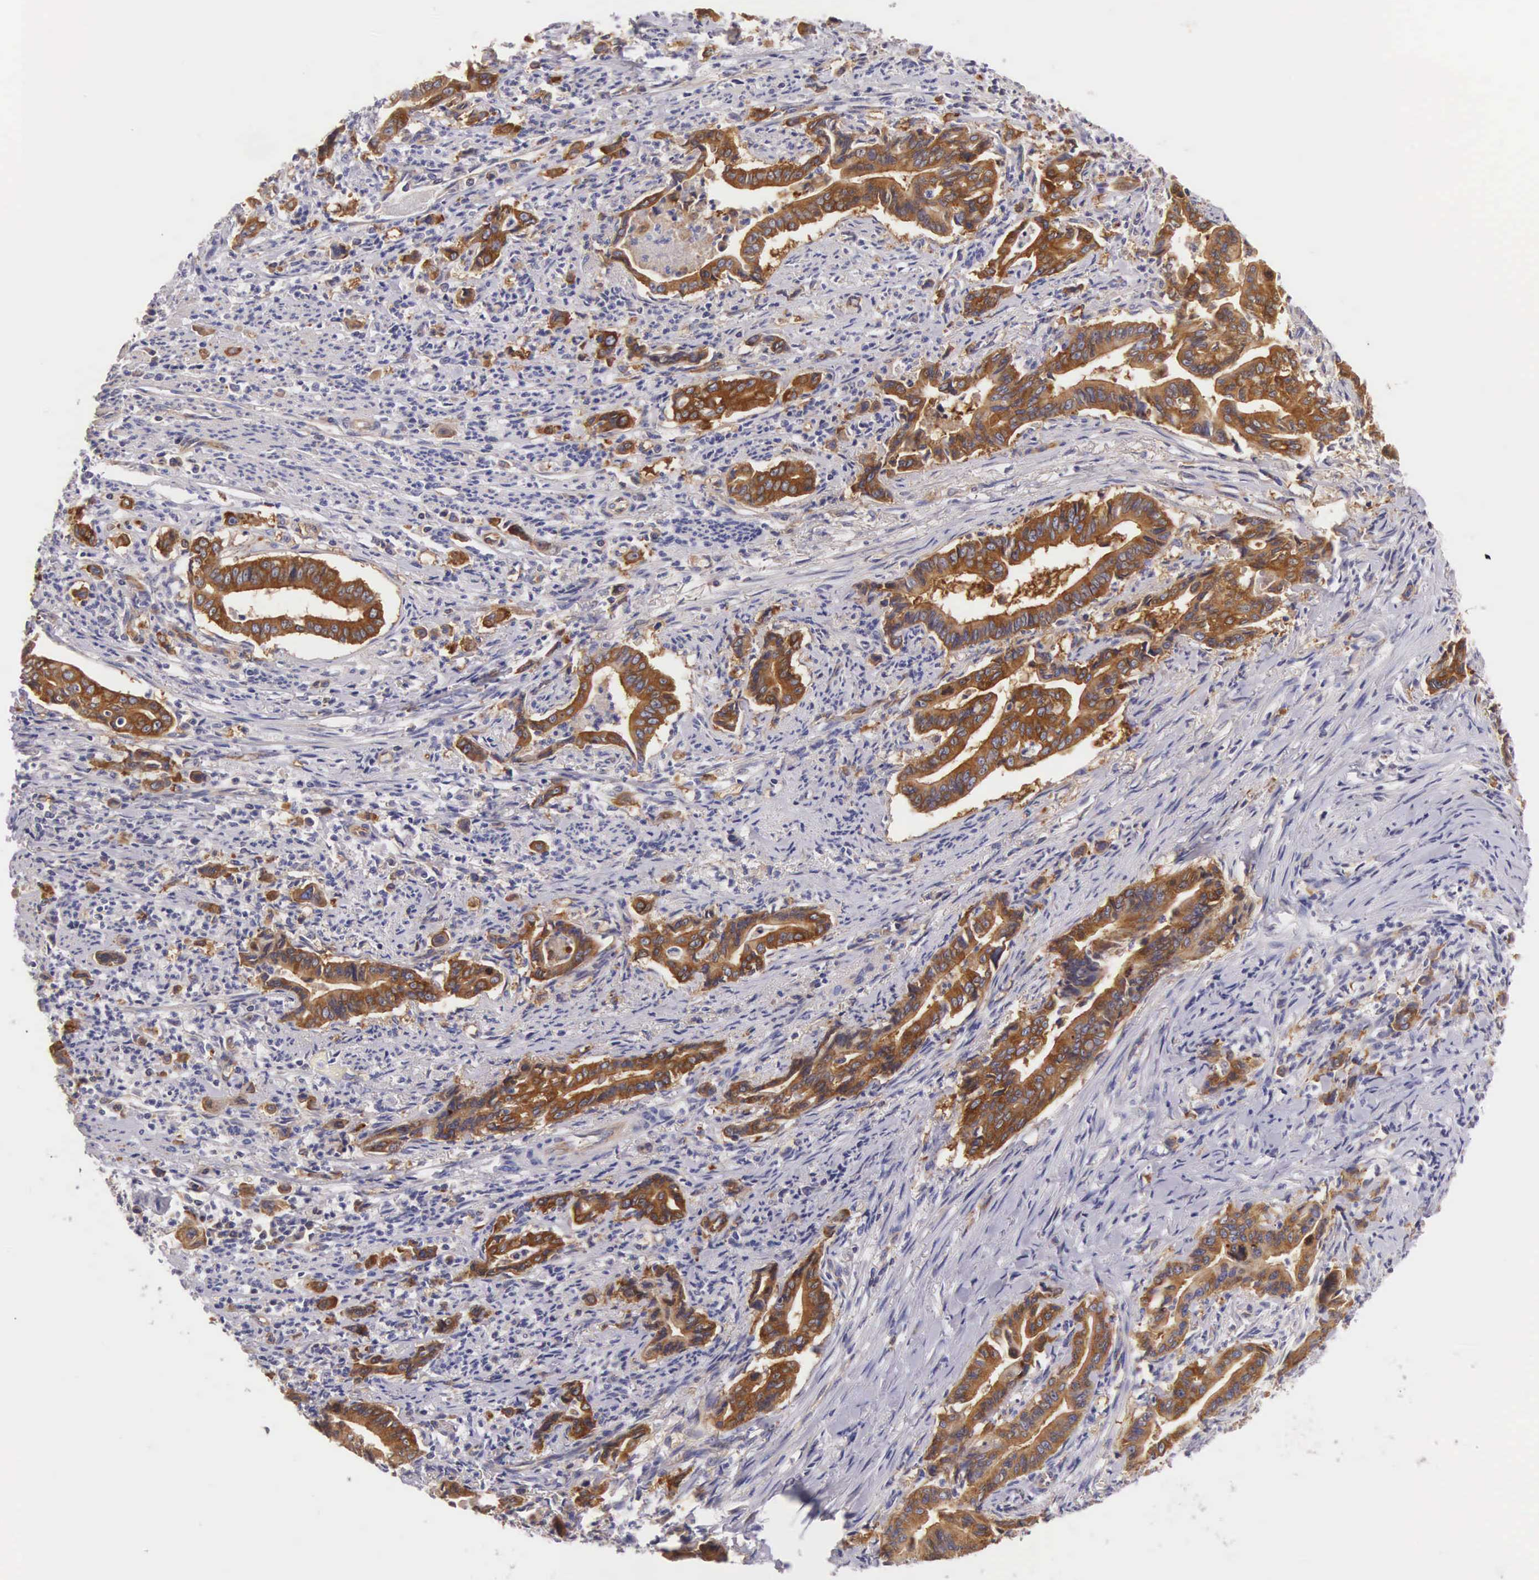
{"staining": {"intensity": "strong", "quantity": ">75%", "location": "cytoplasmic/membranous"}, "tissue": "stomach cancer", "cell_type": "Tumor cells", "image_type": "cancer", "snomed": [{"axis": "morphology", "description": "Adenocarcinoma, NOS"}, {"axis": "topography", "description": "Stomach"}], "caption": "A high-resolution micrograph shows immunohistochemistry staining of stomach adenocarcinoma, which shows strong cytoplasmic/membranous positivity in about >75% of tumor cells.", "gene": "OSBPL3", "patient": {"sex": "female", "age": 76}}